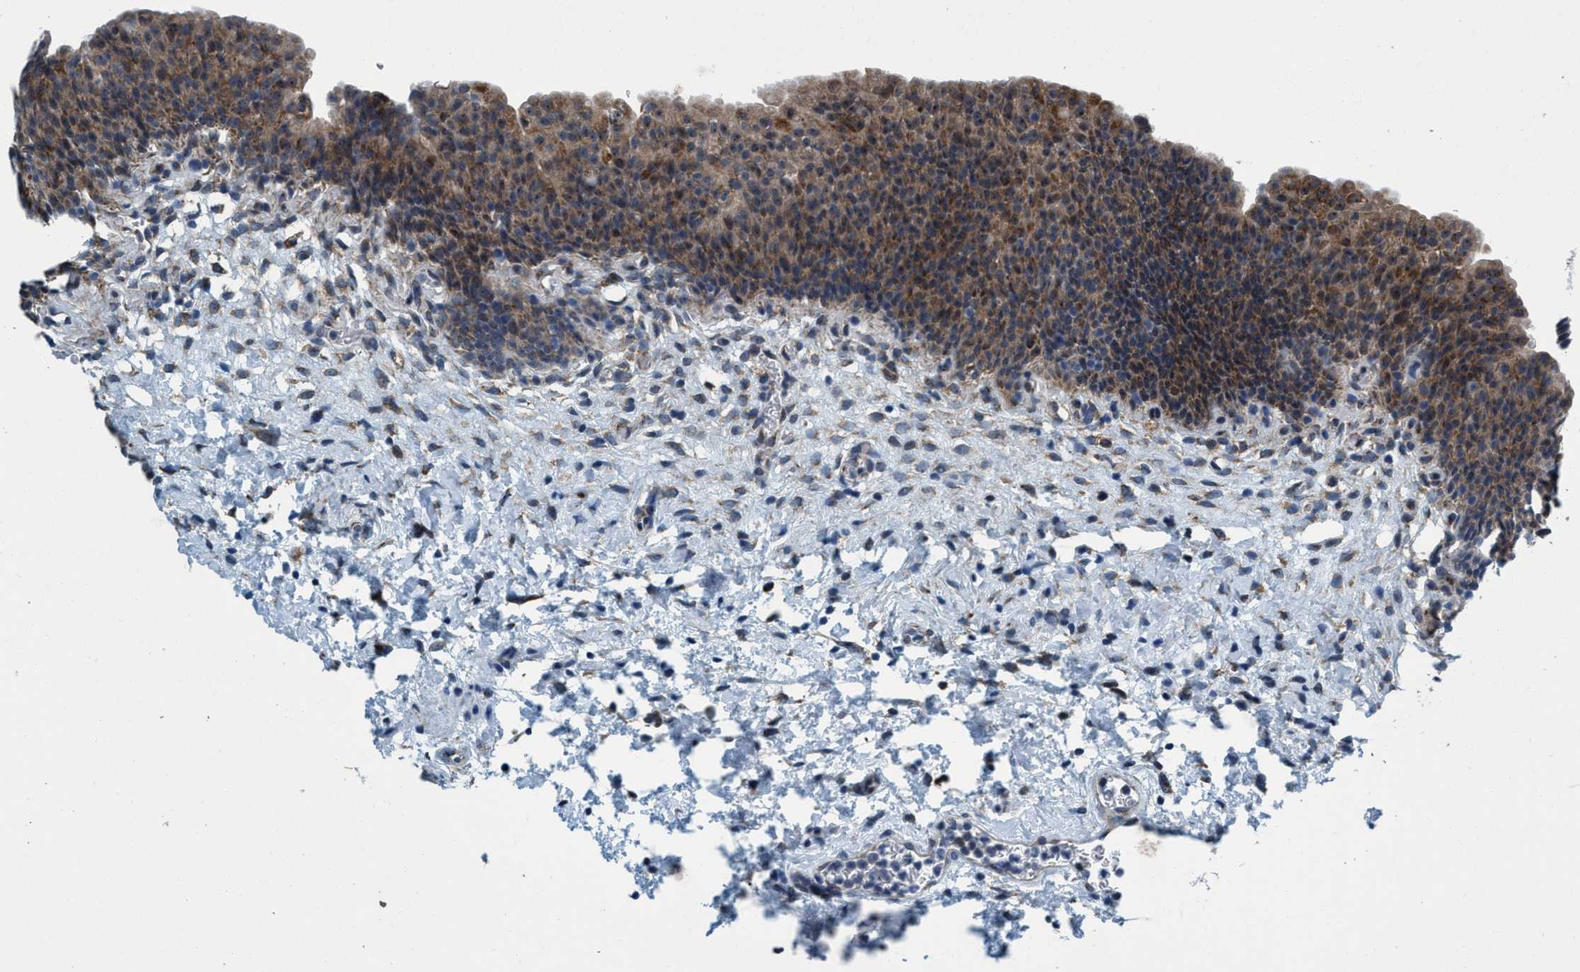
{"staining": {"intensity": "strong", "quantity": "25%-75%", "location": "cytoplasmic/membranous"}, "tissue": "urinary bladder", "cell_type": "Urothelial cells", "image_type": "normal", "snomed": [{"axis": "morphology", "description": "Normal tissue, NOS"}, {"axis": "topography", "description": "Urinary bladder"}], "caption": "Immunohistochemistry (IHC) histopathology image of unremarkable urinary bladder stained for a protein (brown), which demonstrates high levels of strong cytoplasmic/membranous staining in about 25%-75% of urothelial cells.", "gene": "ARMC9", "patient": {"sex": "male", "age": 37}}